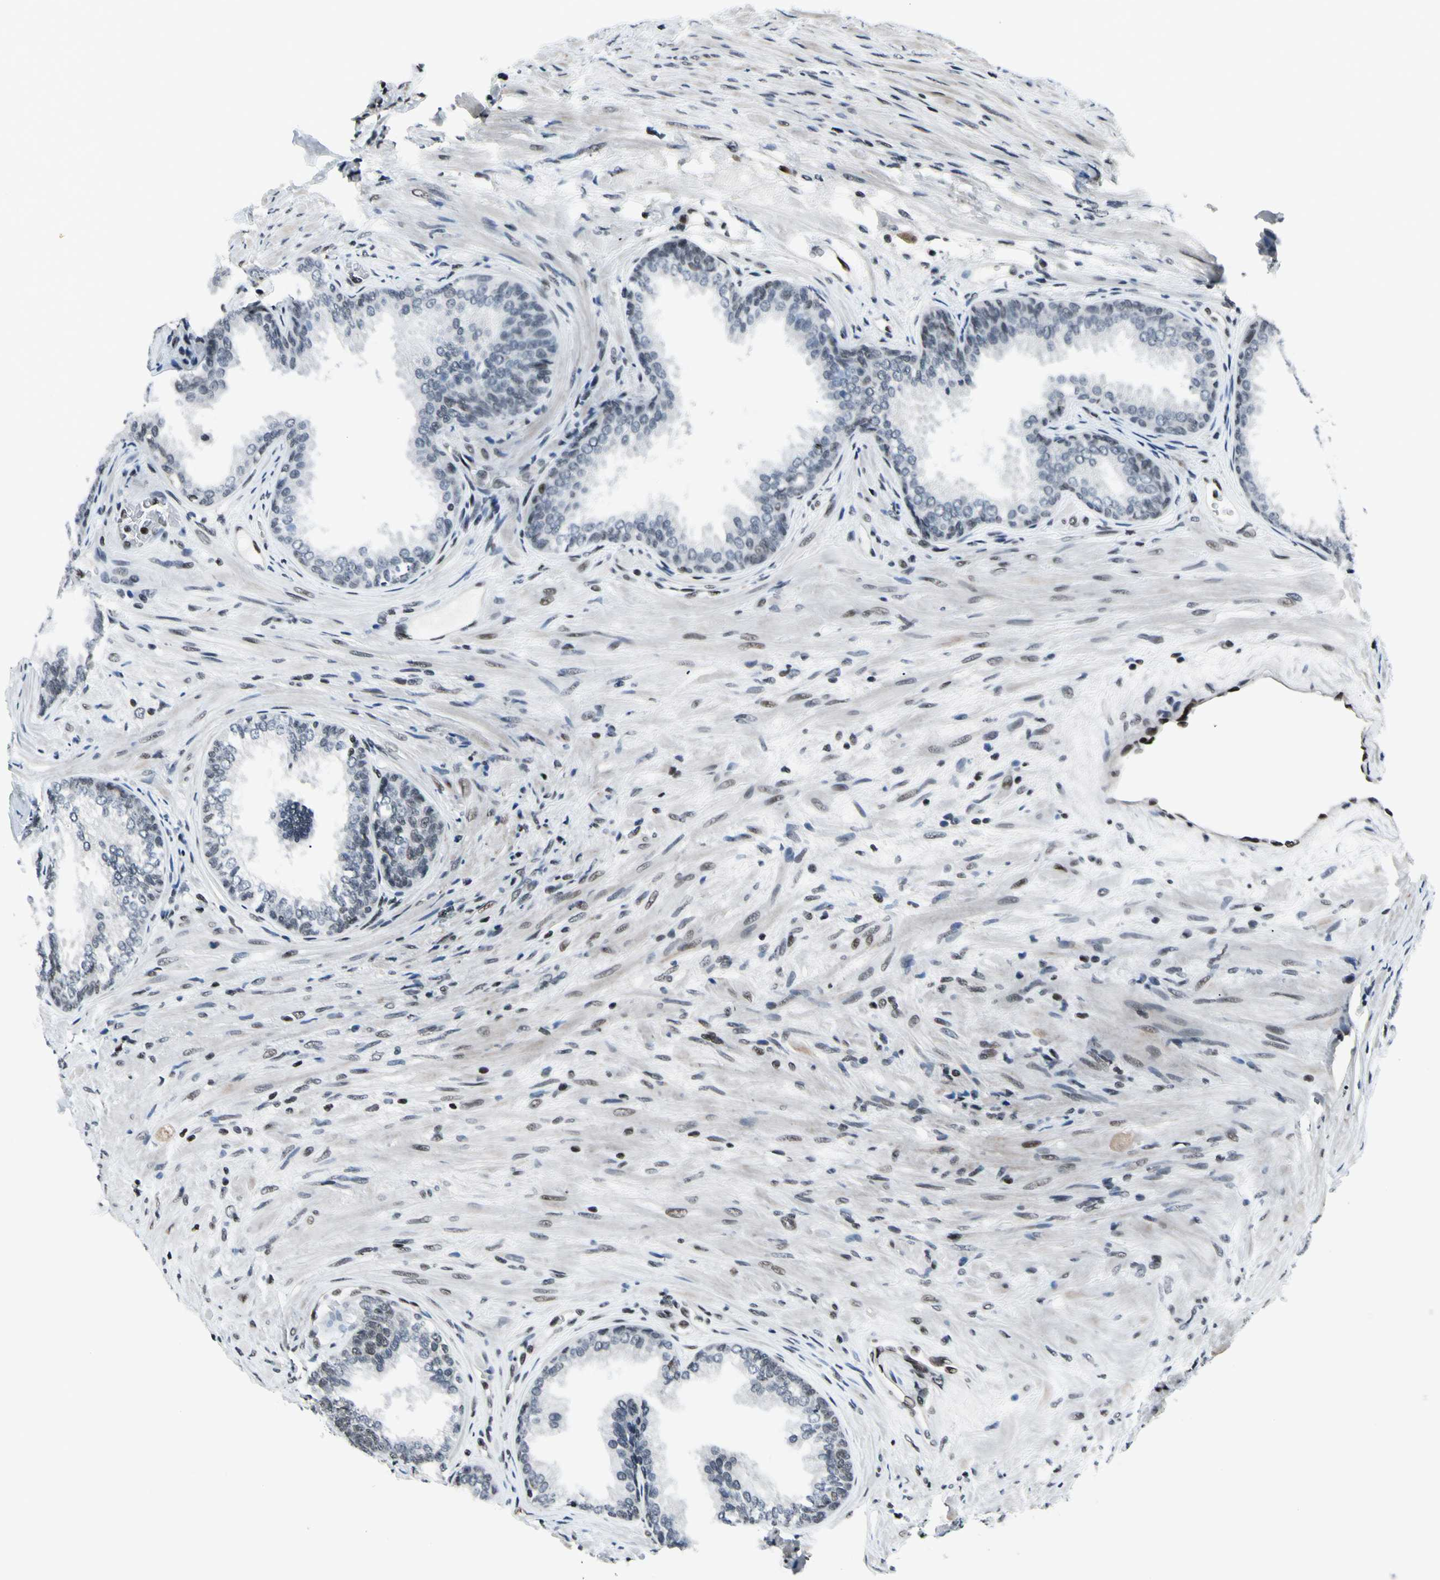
{"staining": {"intensity": "weak", "quantity": "<25%", "location": "nuclear"}, "tissue": "prostate", "cell_type": "Glandular cells", "image_type": "normal", "snomed": [{"axis": "morphology", "description": "Normal tissue, NOS"}, {"axis": "topography", "description": "Prostate"}], "caption": "The immunohistochemistry image has no significant positivity in glandular cells of prostate.", "gene": "RECQL", "patient": {"sex": "male", "age": 76}}